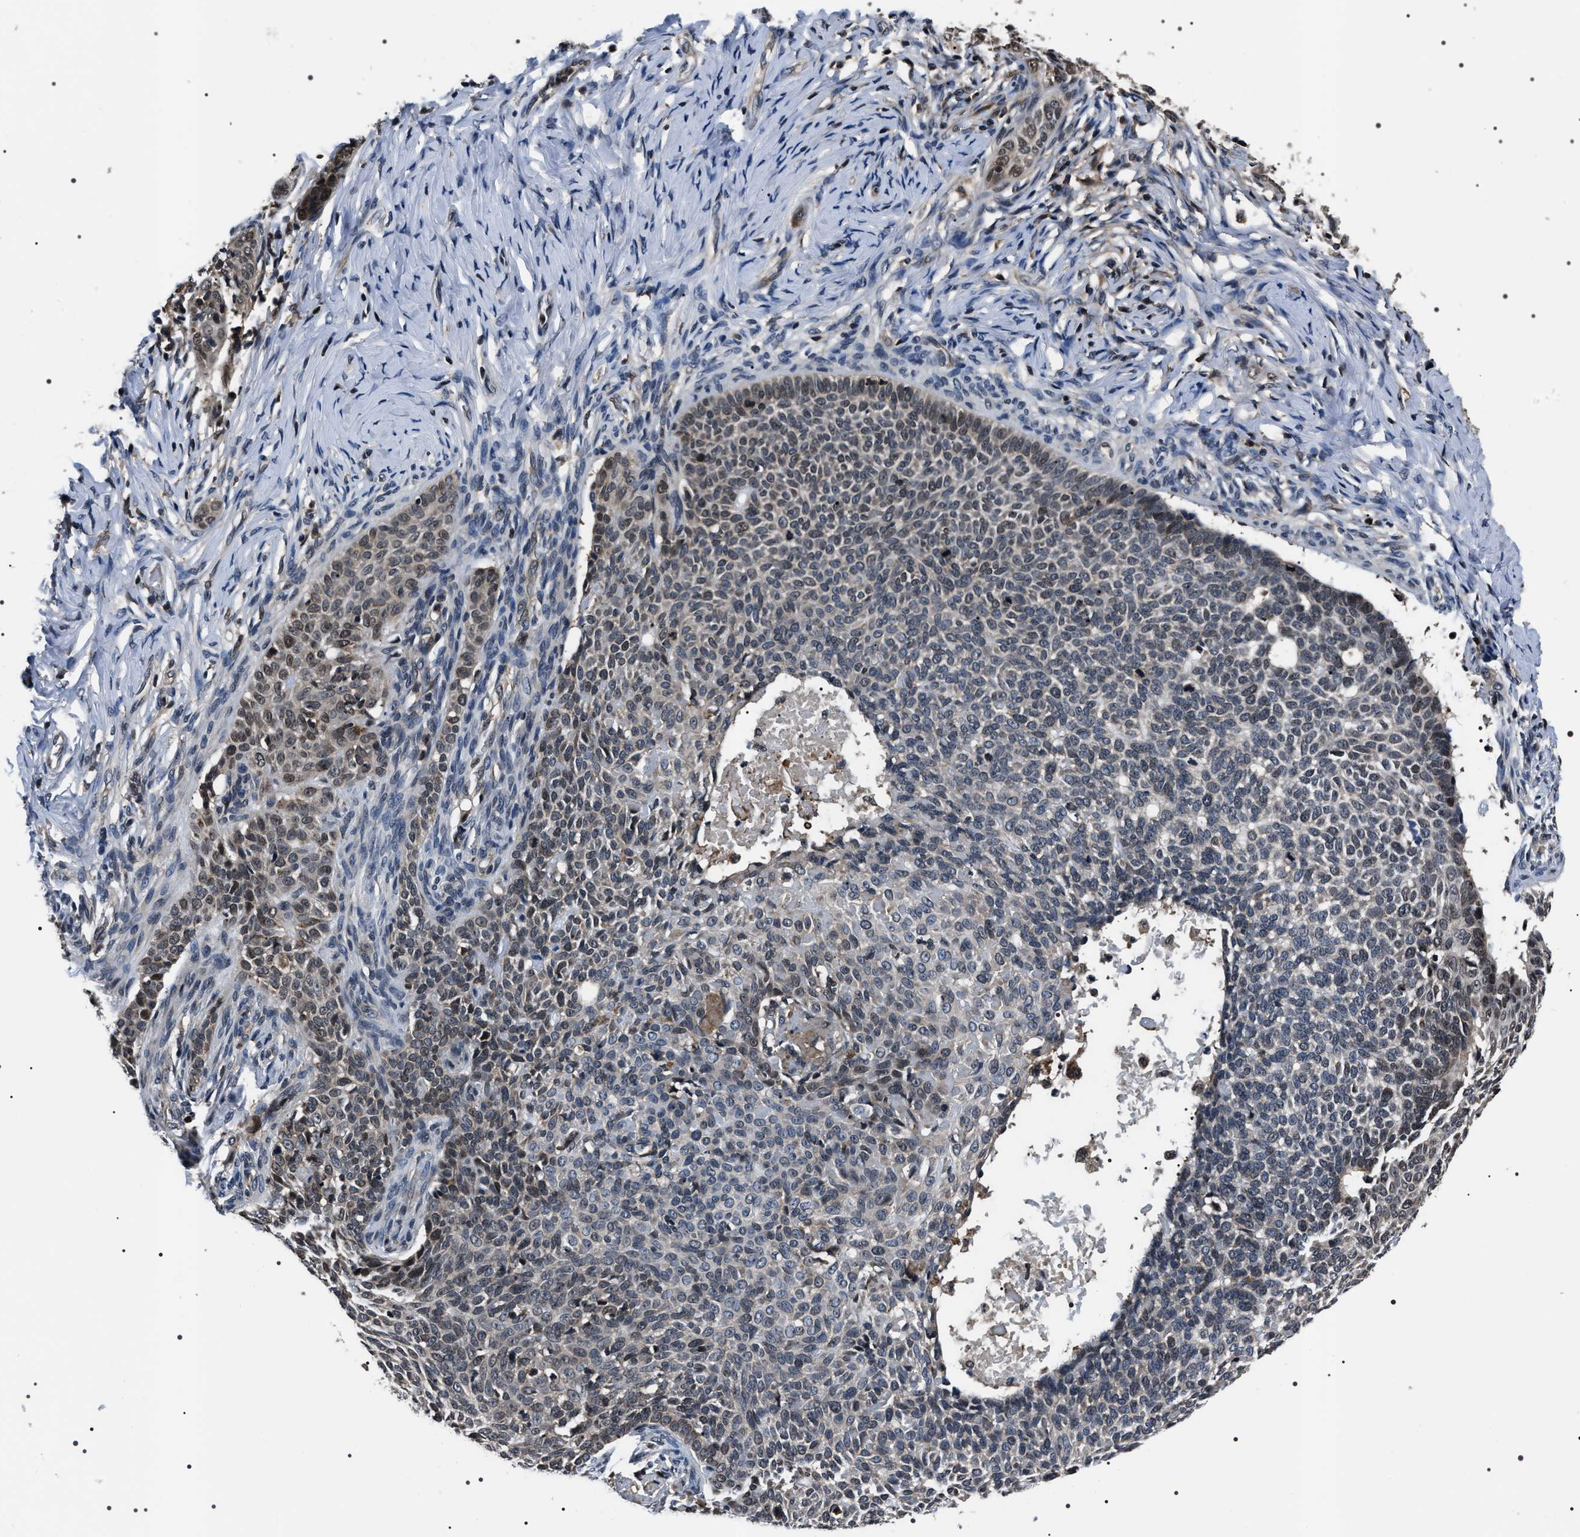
{"staining": {"intensity": "weak", "quantity": "<25%", "location": "nuclear"}, "tissue": "skin cancer", "cell_type": "Tumor cells", "image_type": "cancer", "snomed": [{"axis": "morphology", "description": "Normal tissue, NOS"}, {"axis": "morphology", "description": "Basal cell carcinoma"}, {"axis": "topography", "description": "Skin"}], "caption": "A histopathology image of skin cancer stained for a protein exhibits no brown staining in tumor cells.", "gene": "SIPA1", "patient": {"sex": "male", "age": 87}}